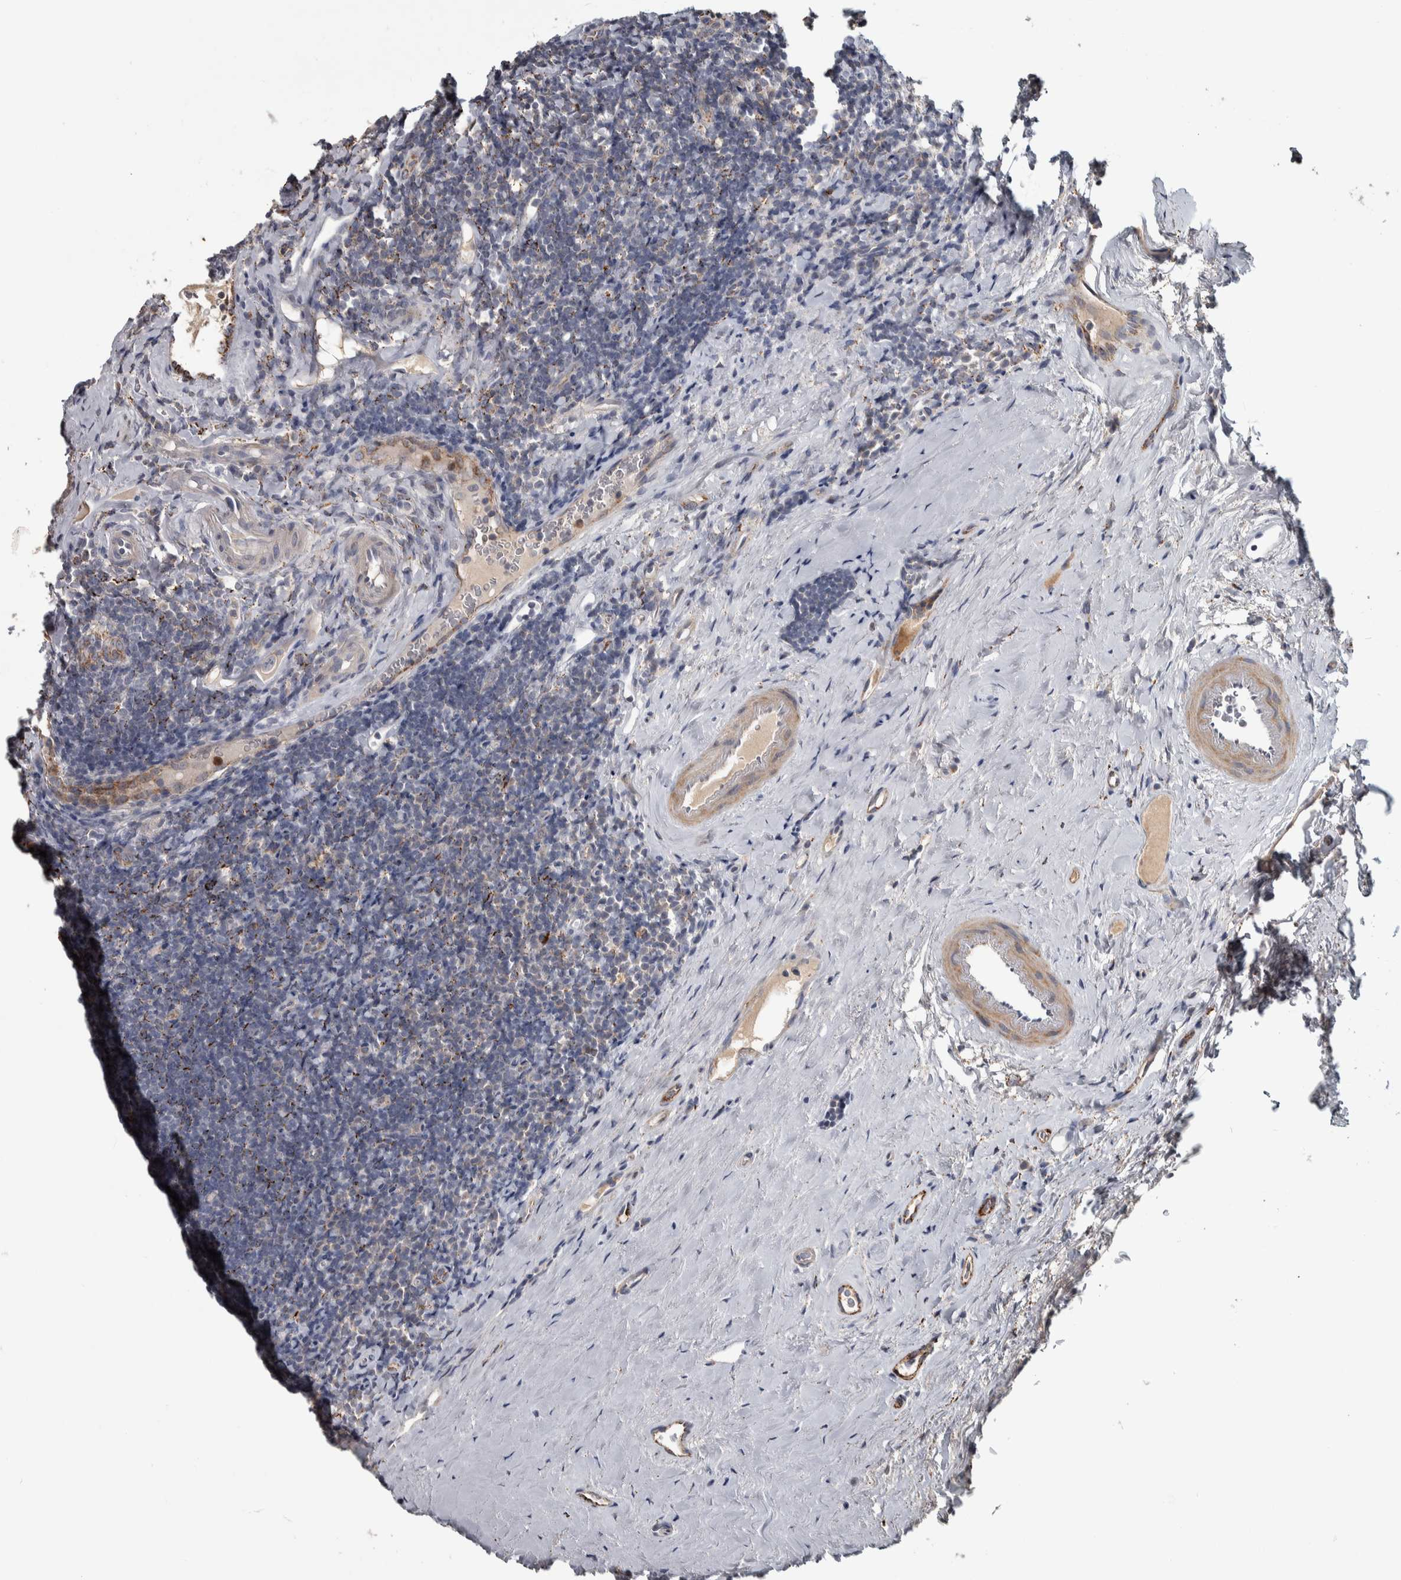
{"staining": {"intensity": "moderate", "quantity": "<25%", "location": "cytoplasmic/membranous"}, "tissue": "tonsil", "cell_type": "Germinal center cells", "image_type": "normal", "snomed": [{"axis": "morphology", "description": "Normal tissue, NOS"}, {"axis": "topography", "description": "Tonsil"}], "caption": "Protein staining of benign tonsil exhibits moderate cytoplasmic/membranous staining in about <25% of germinal center cells.", "gene": "FAM78A", "patient": {"sex": "male", "age": 37}}